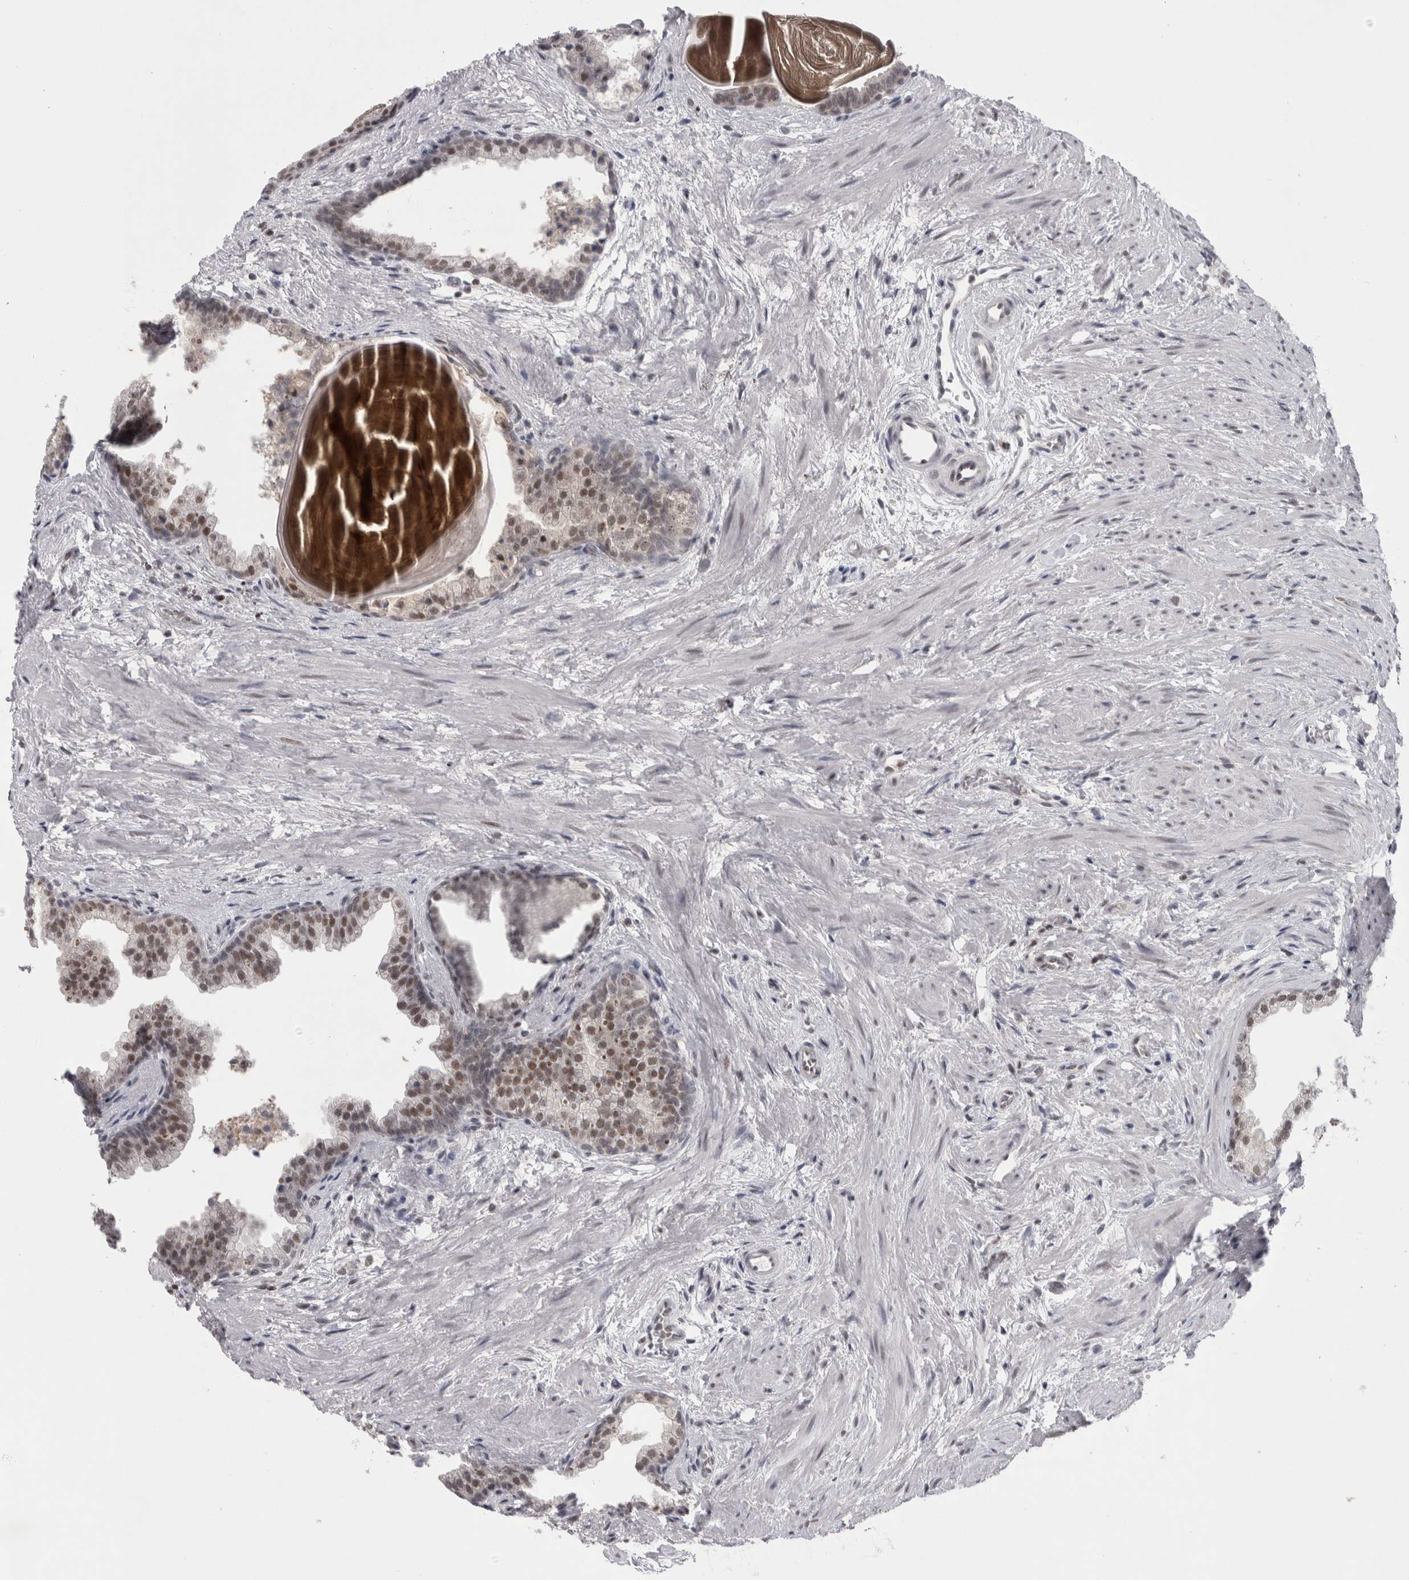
{"staining": {"intensity": "moderate", "quantity": ">75%", "location": "nuclear"}, "tissue": "prostate", "cell_type": "Glandular cells", "image_type": "normal", "snomed": [{"axis": "morphology", "description": "Normal tissue, NOS"}, {"axis": "topography", "description": "Prostate"}], "caption": "Prostate stained with immunohistochemistry displays moderate nuclear positivity in approximately >75% of glandular cells. (brown staining indicates protein expression, while blue staining denotes nuclei).", "gene": "PSMB2", "patient": {"sex": "male", "age": 48}}